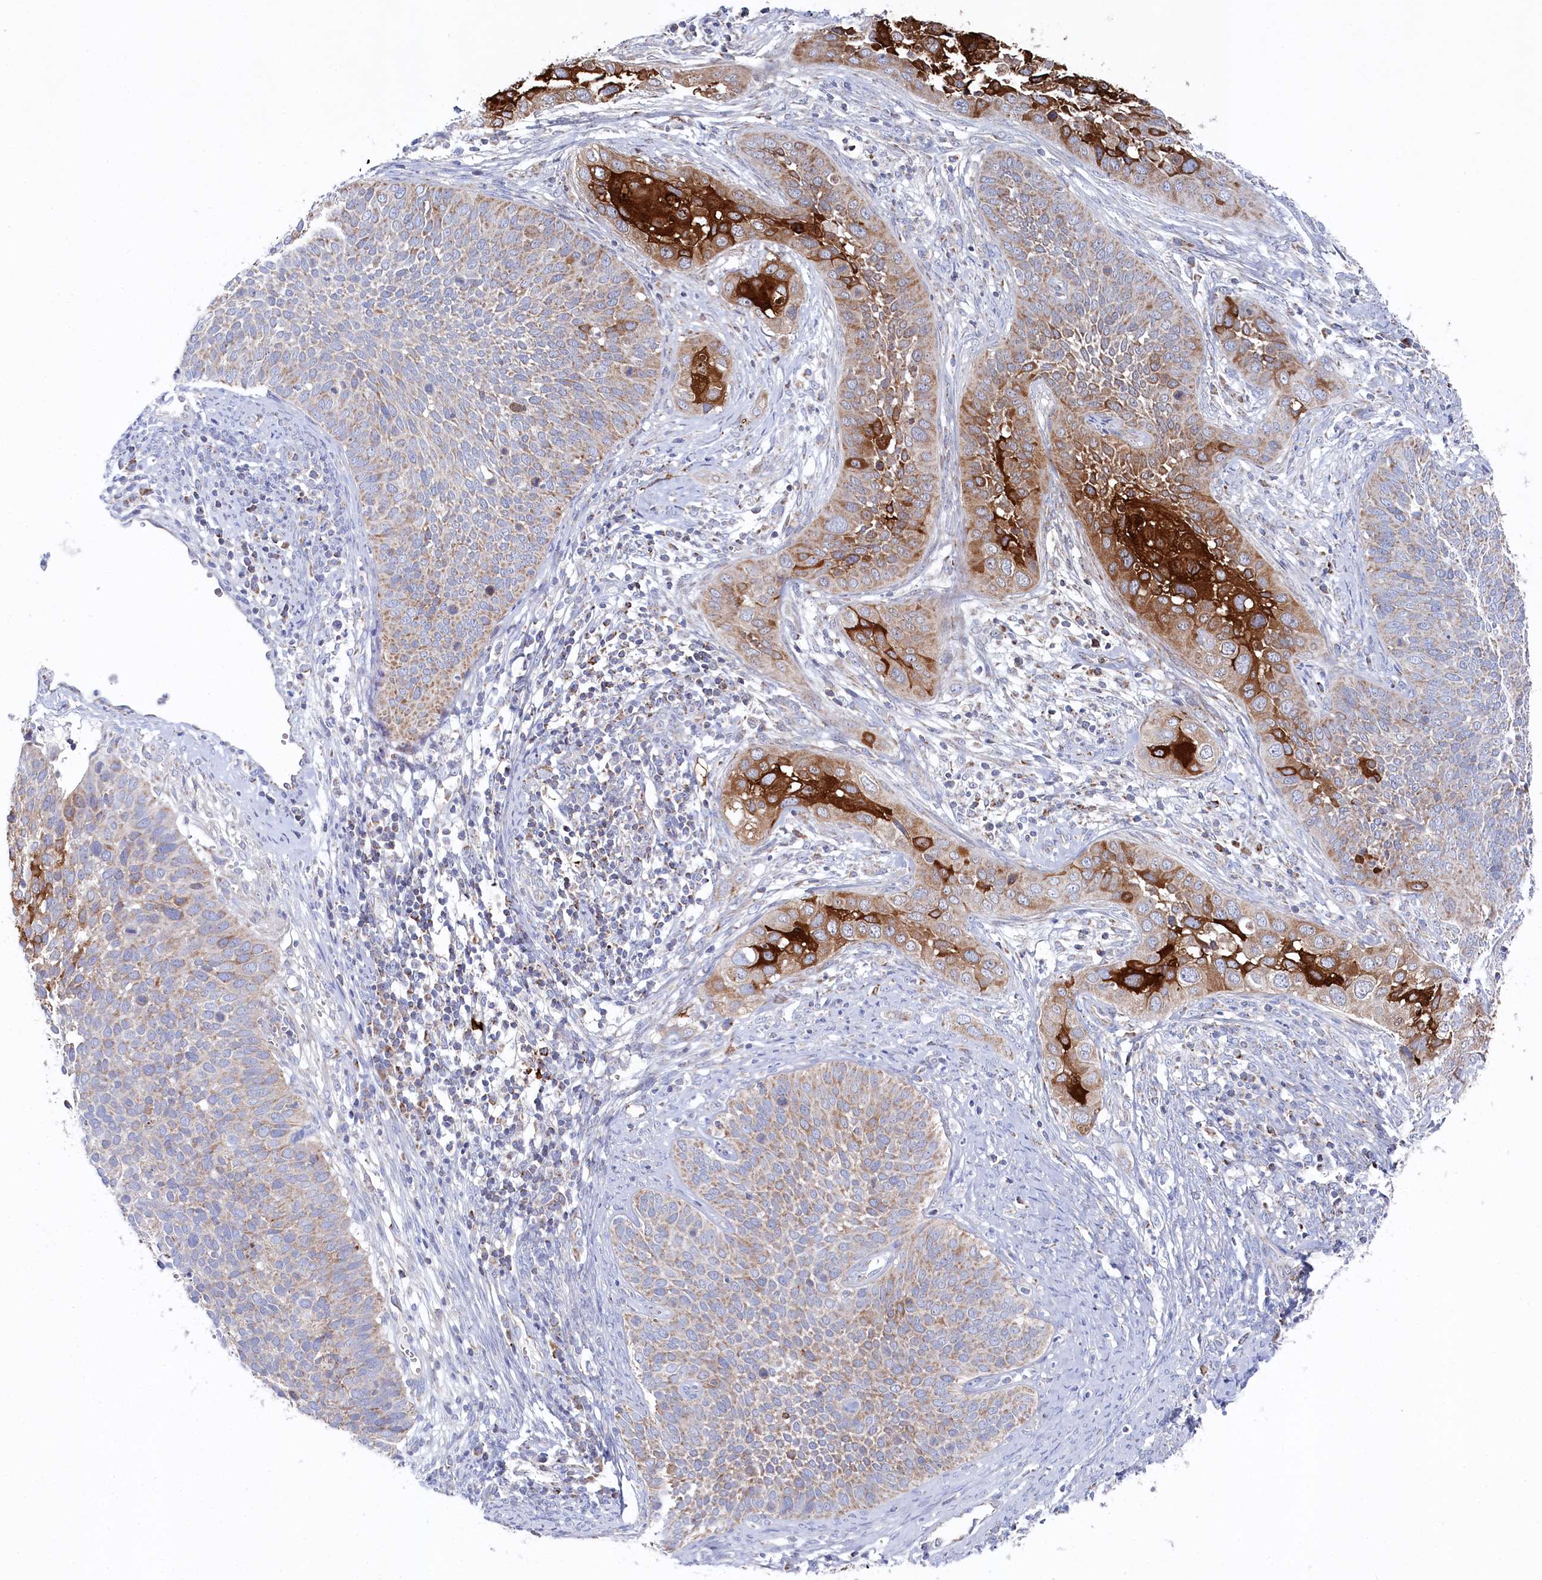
{"staining": {"intensity": "moderate", "quantity": "25%-75%", "location": "cytoplasmic/membranous"}, "tissue": "cervical cancer", "cell_type": "Tumor cells", "image_type": "cancer", "snomed": [{"axis": "morphology", "description": "Squamous cell carcinoma, NOS"}, {"axis": "topography", "description": "Cervix"}], "caption": "Protein staining exhibits moderate cytoplasmic/membranous positivity in approximately 25%-75% of tumor cells in cervical cancer (squamous cell carcinoma).", "gene": "GLS2", "patient": {"sex": "female", "age": 34}}